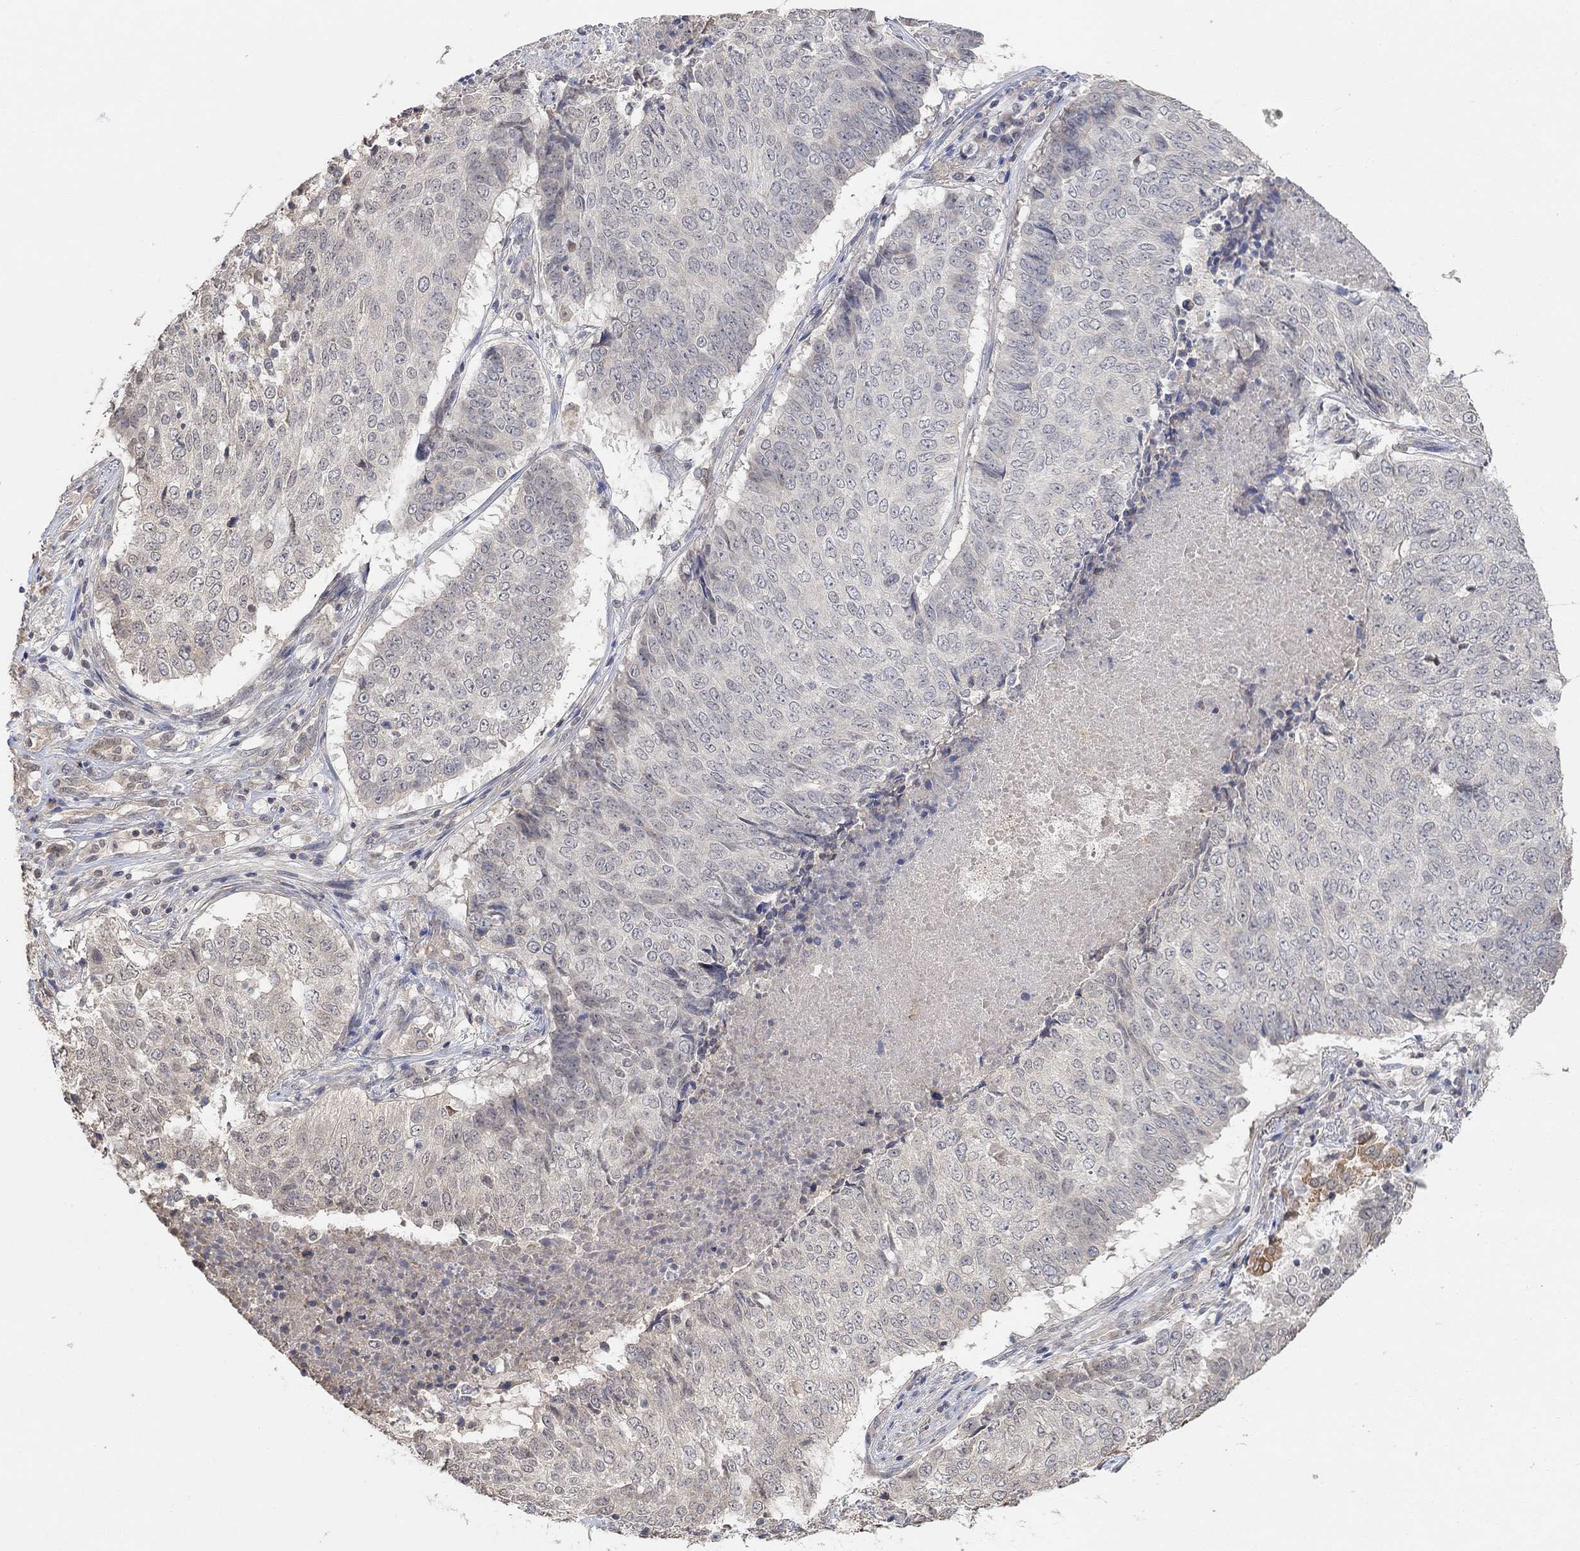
{"staining": {"intensity": "negative", "quantity": "none", "location": "none"}, "tissue": "lung cancer", "cell_type": "Tumor cells", "image_type": "cancer", "snomed": [{"axis": "morphology", "description": "Squamous cell carcinoma, NOS"}, {"axis": "topography", "description": "Lung"}], "caption": "This is a image of immunohistochemistry staining of lung cancer (squamous cell carcinoma), which shows no staining in tumor cells. The staining is performed using DAB brown chromogen with nuclei counter-stained in using hematoxylin.", "gene": "UNC5B", "patient": {"sex": "male", "age": 64}}